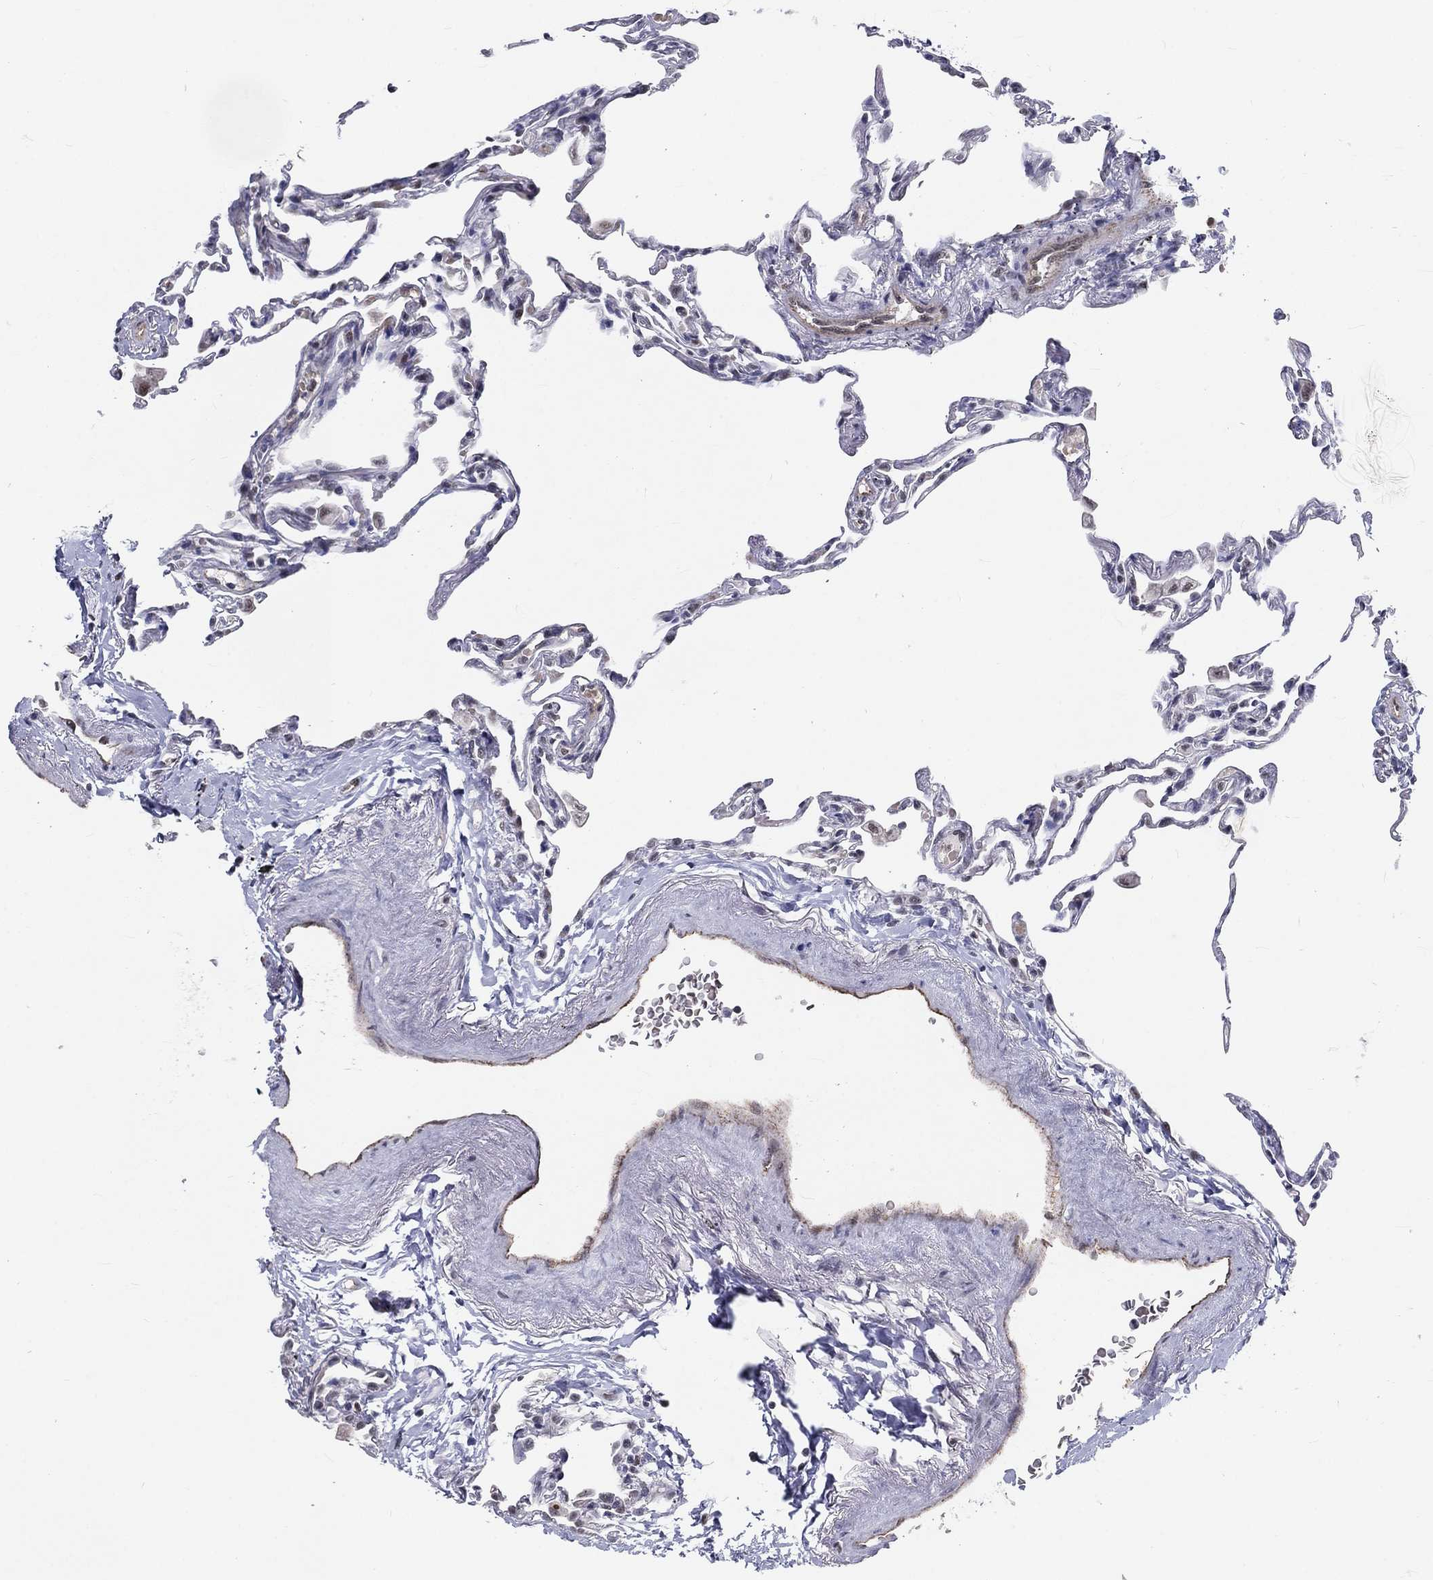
{"staining": {"intensity": "weak", "quantity": "<25%", "location": "nuclear"}, "tissue": "lung", "cell_type": "Alveolar cells", "image_type": "normal", "snomed": [{"axis": "morphology", "description": "Normal tissue, NOS"}, {"axis": "topography", "description": "Lung"}], "caption": "This is a photomicrograph of immunohistochemistry staining of benign lung, which shows no expression in alveolar cells.", "gene": "ZBED1", "patient": {"sex": "female", "age": 57}}